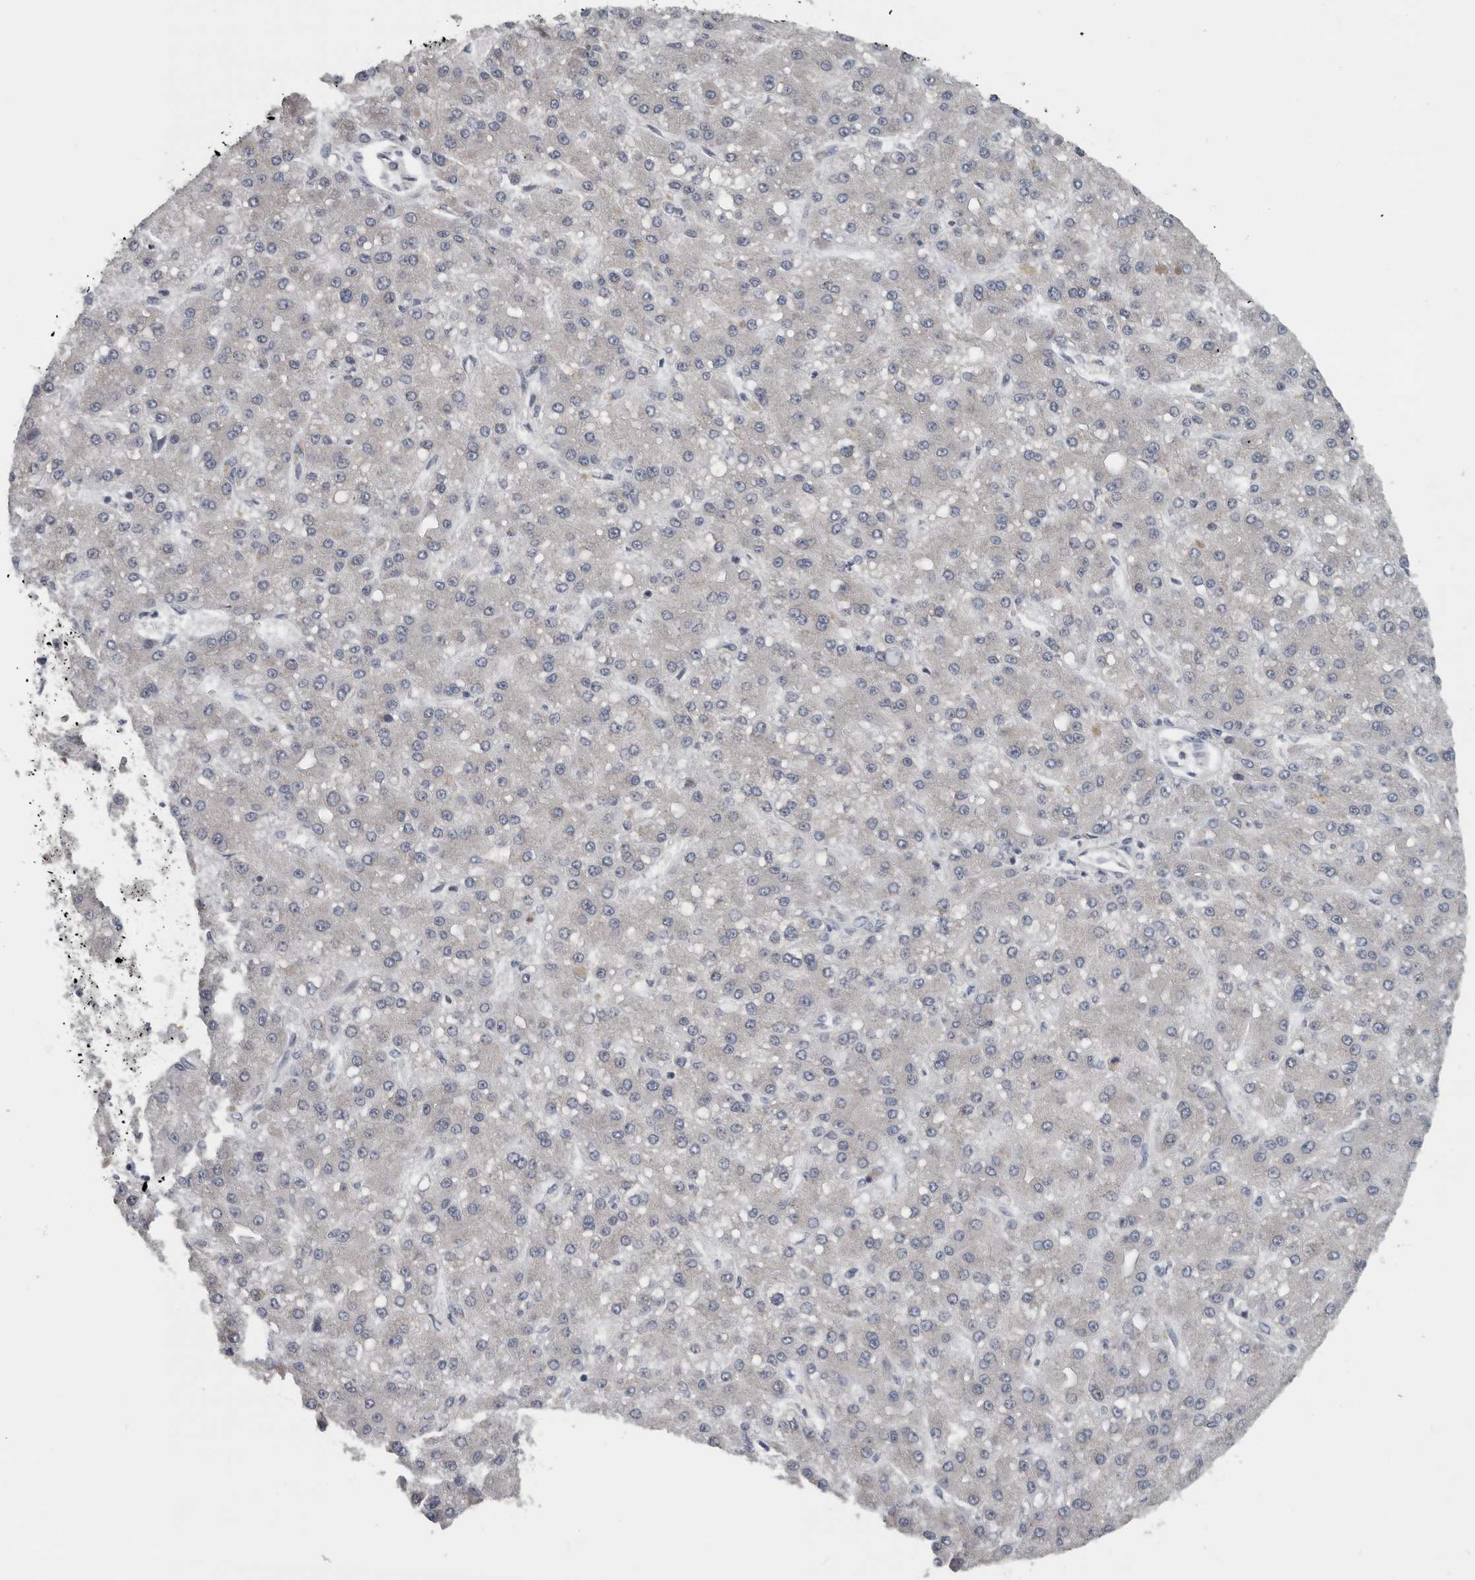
{"staining": {"intensity": "negative", "quantity": "none", "location": "none"}, "tissue": "liver cancer", "cell_type": "Tumor cells", "image_type": "cancer", "snomed": [{"axis": "morphology", "description": "Carcinoma, Hepatocellular, NOS"}, {"axis": "topography", "description": "Liver"}], "caption": "This is a micrograph of IHC staining of liver hepatocellular carcinoma, which shows no positivity in tumor cells.", "gene": "TMEM199", "patient": {"sex": "male", "age": 67}}